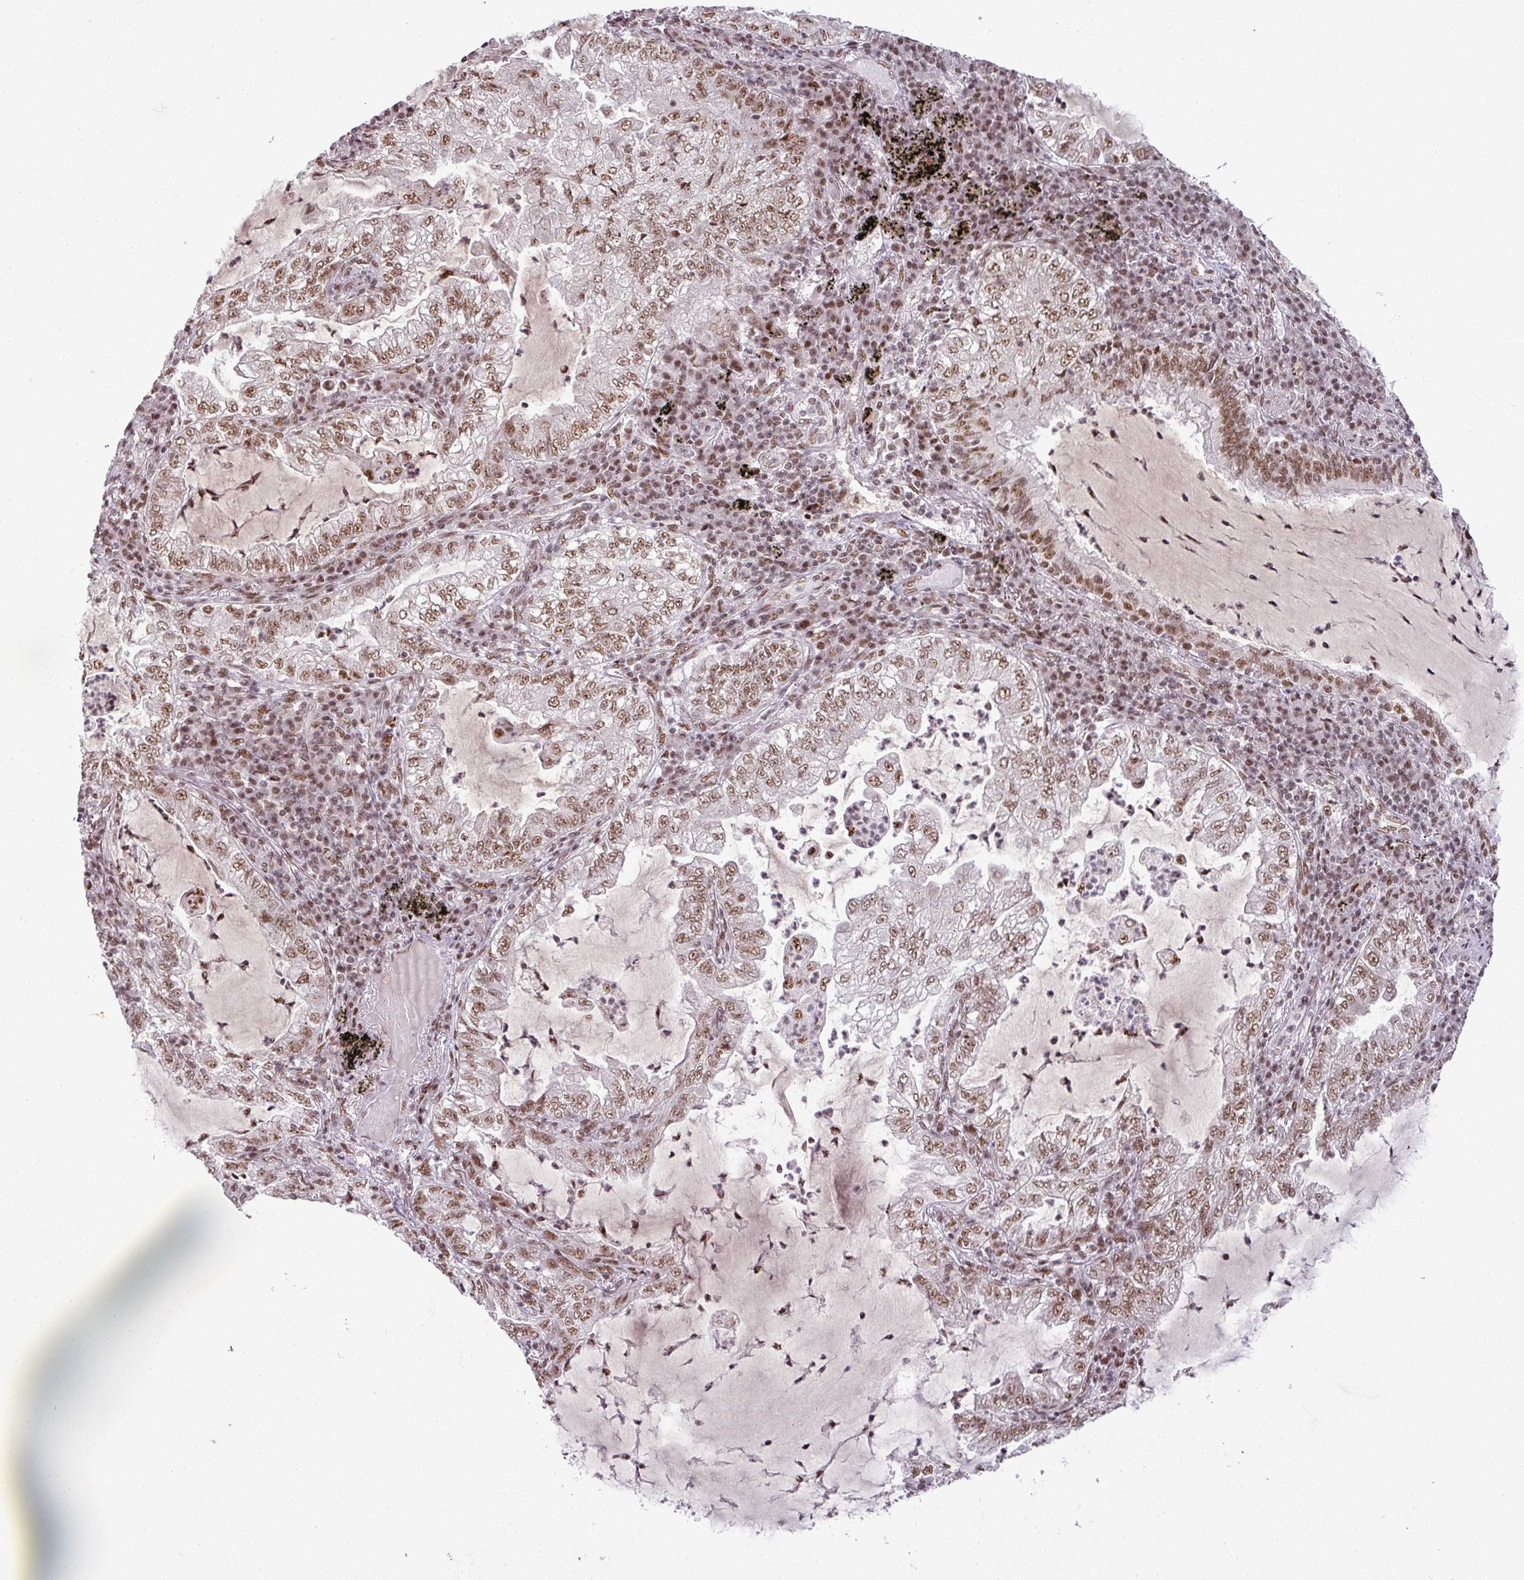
{"staining": {"intensity": "moderate", "quantity": ">75%", "location": "nuclear"}, "tissue": "lung cancer", "cell_type": "Tumor cells", "image_type": "cancer", "snomed": [{"axis": "morphology", "description": "Adenocarcinoma, NOS"}, {"axis": "topography", "description": "Lung"}], "caption": "Brown immunohistochemical staining in human lung adenocarcinoma exhibits moderate nuclear expression in about >75% of tumor cells.", "gene": "PTPN20", "patient": {"sex": "female", "age": 73}}